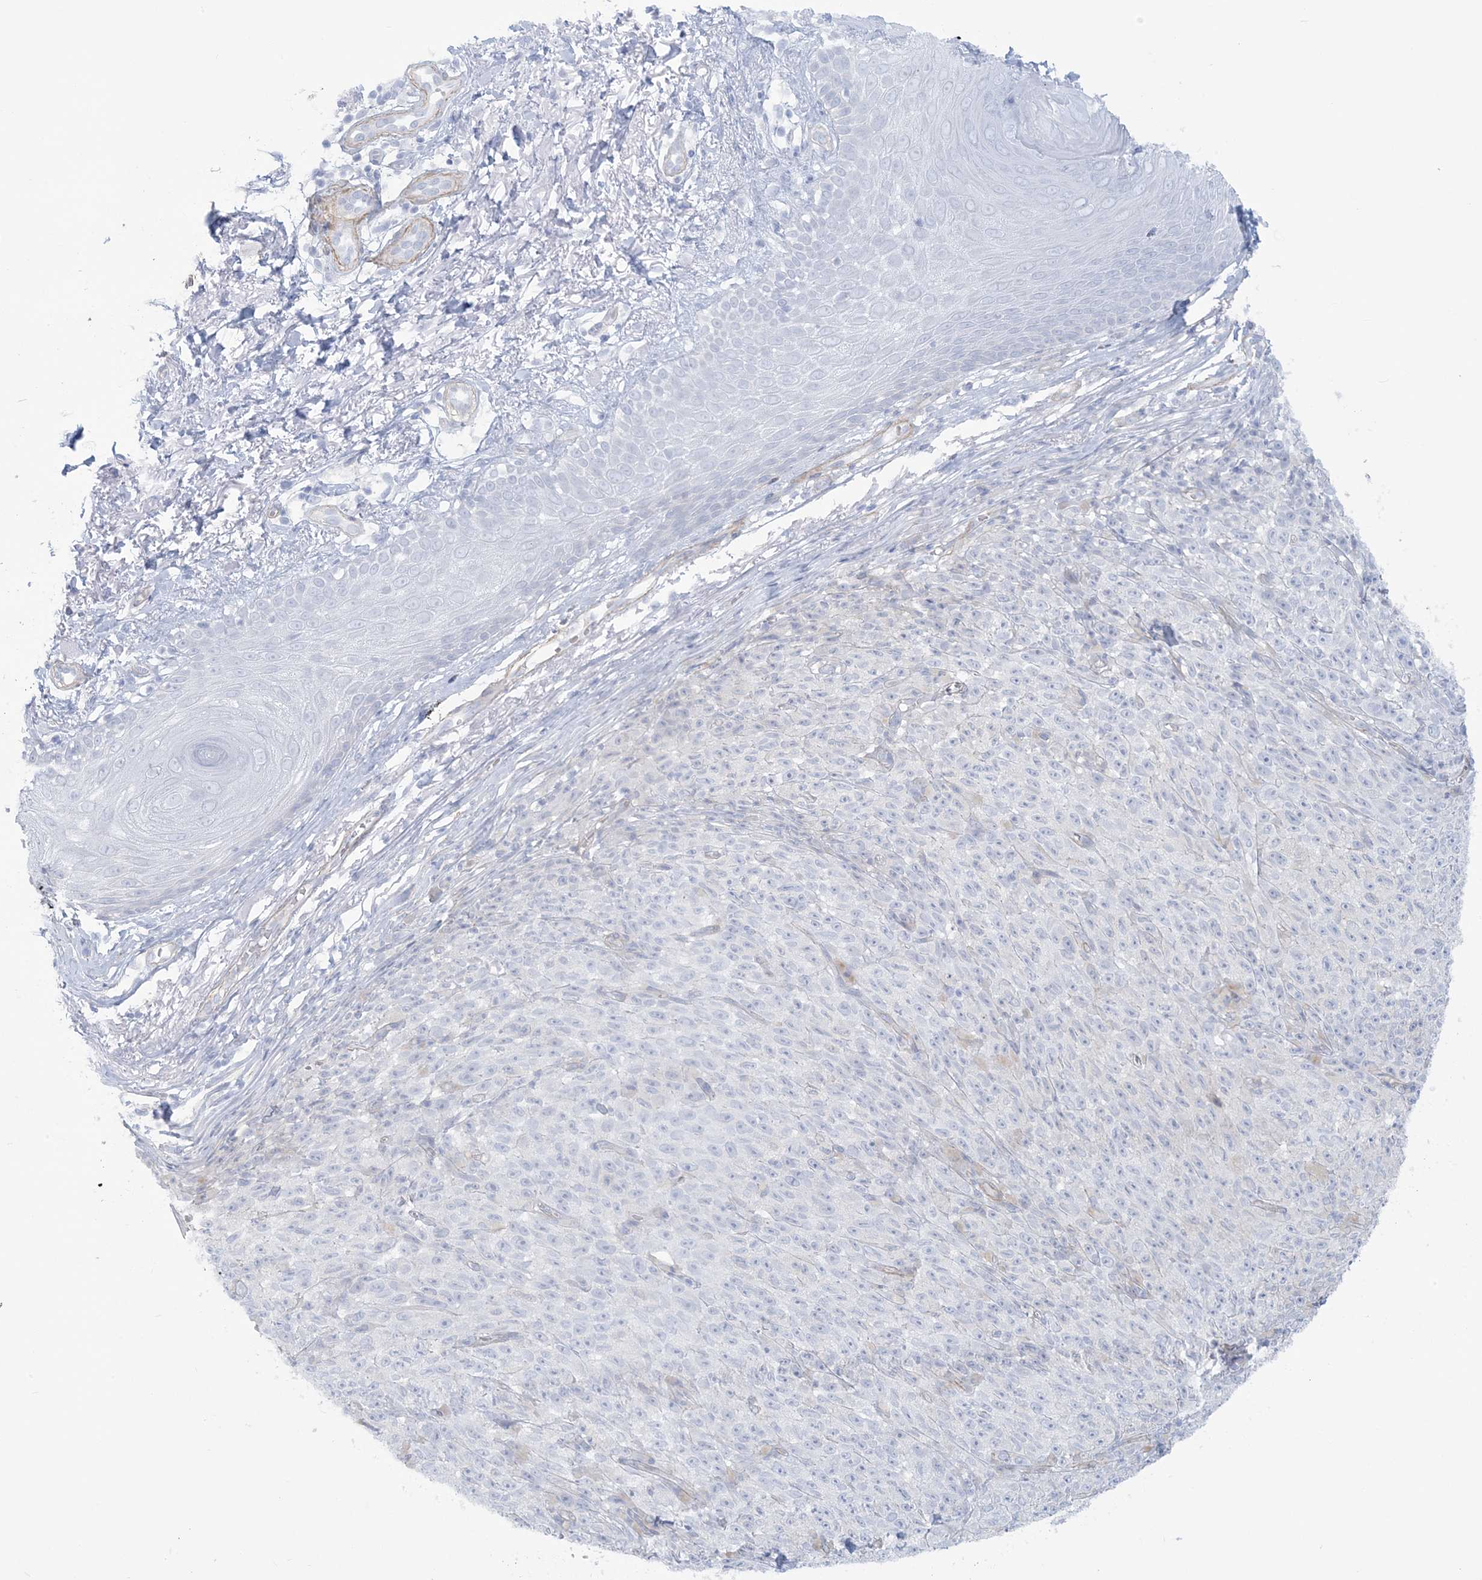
{"staining": {"intensity": "negative", "quantity": "none", "location": "none"}, "tissue": "melanoma", "cell_type": "Tumor cells", "image_type": "cancer", "snomed": [{"axis": "morphology", "description": "Malignant melanoma, NOS"}, {"axis": "topography", "description": "Skin"}], "caption": "High power microscopy photomicrograph of an immunohistochemistry (IHC) photomicrograph of melanoma, revealing no significant staining in tumor cells. (Brightfield microscopy of DAB (3,3'-diaminobenzidine) immunohistochemistry at high magnification).", "gene": "AGXT", "patient": {"sex": "female", "age": 82}}